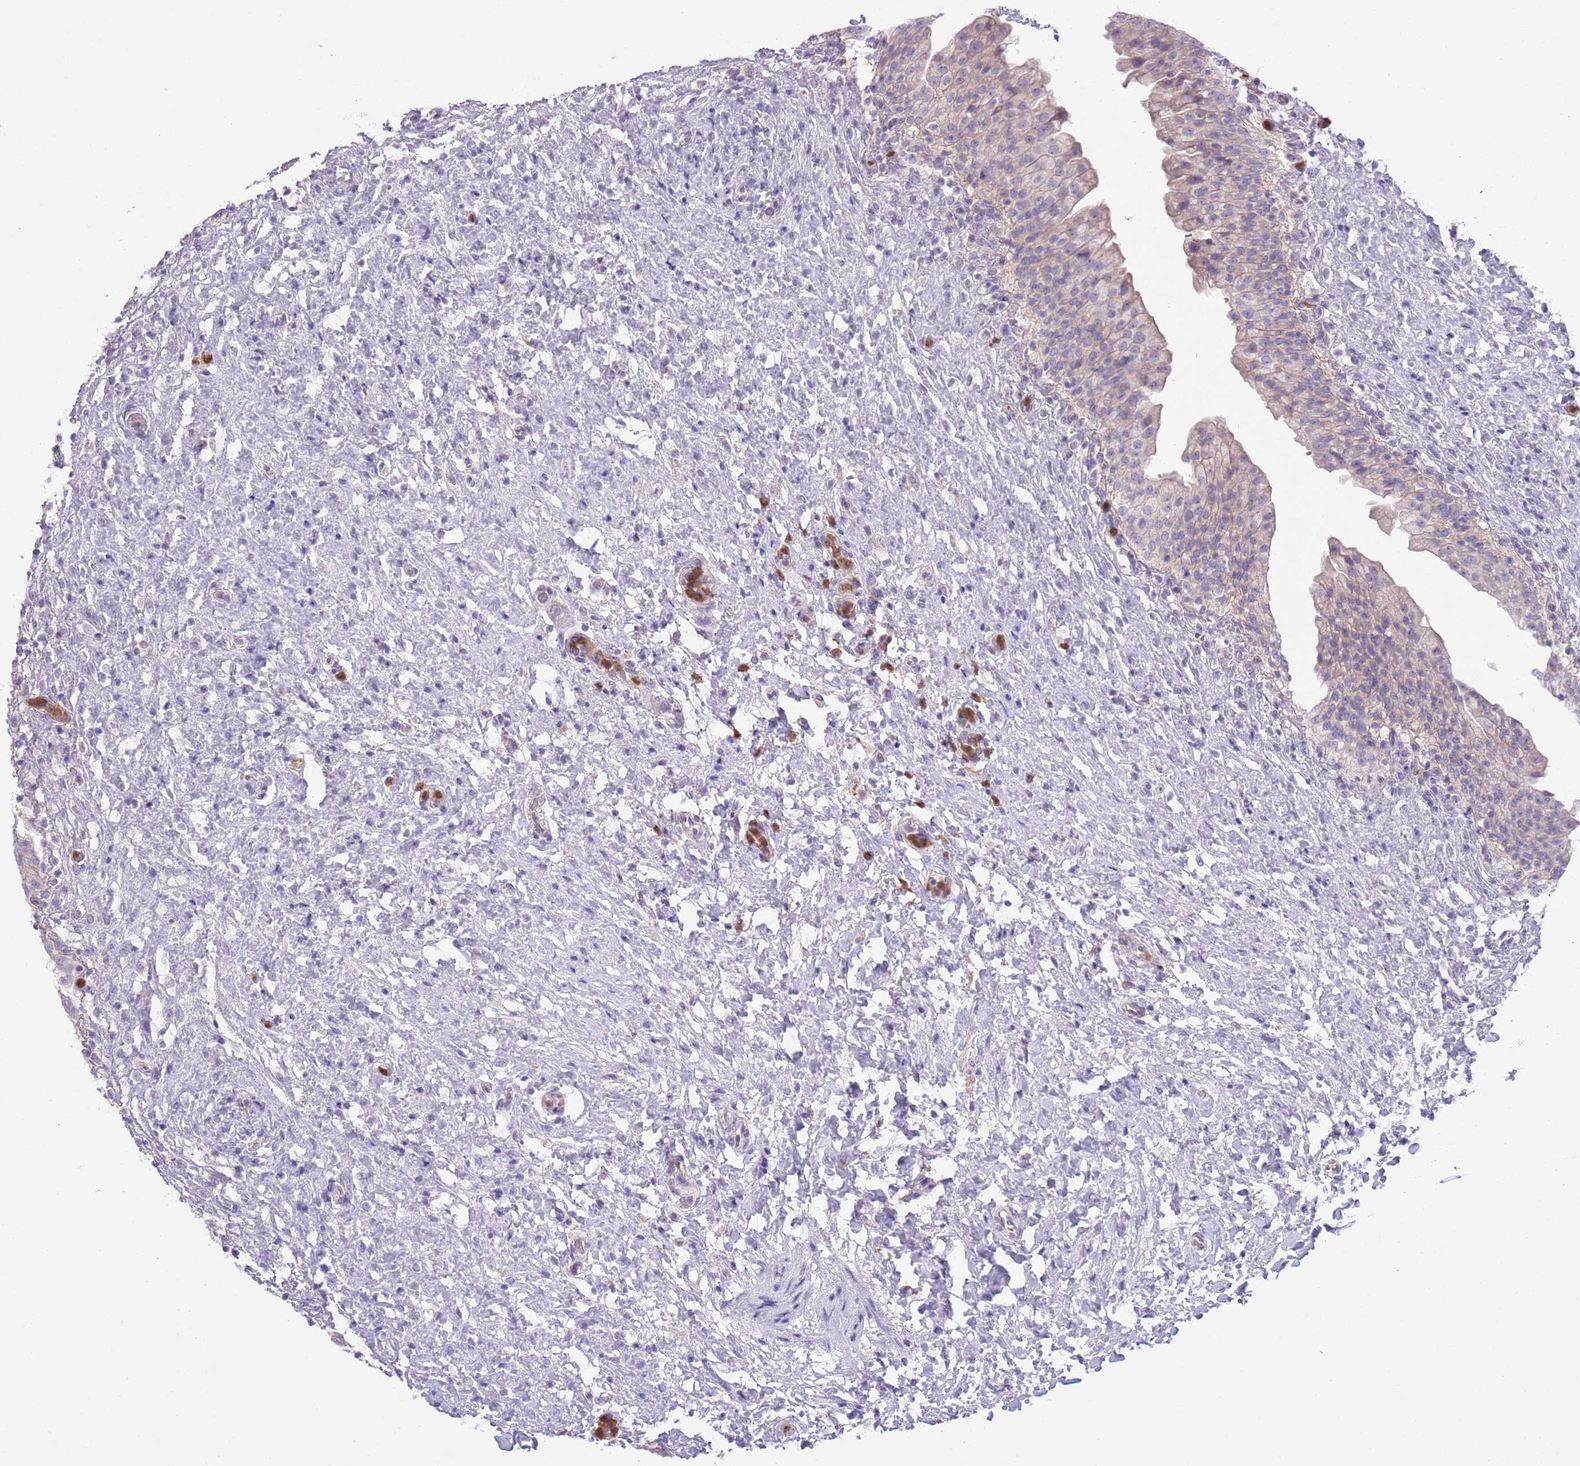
{"staining": {"intensity": "weak", "quantity": "<25%", "location": "cytoplasmic/membranous"}, "tissue": "urinary bladder", "cell_type": "Urothelial cells", "image_type": "normal", "snomed": [{"axis": "morphology", "description": "Normal tissue, NOS"}, {"axis": "topography", "description": "Urinary bladder"}], "caption": "There is no significant positivity in urothelial cells of urinary bladder. (Immunohistochemistry (ihc), brightfield microscopy, high magnification).", "gene": "ZFP2", "patient": {"sex": "female", "age": 27}}